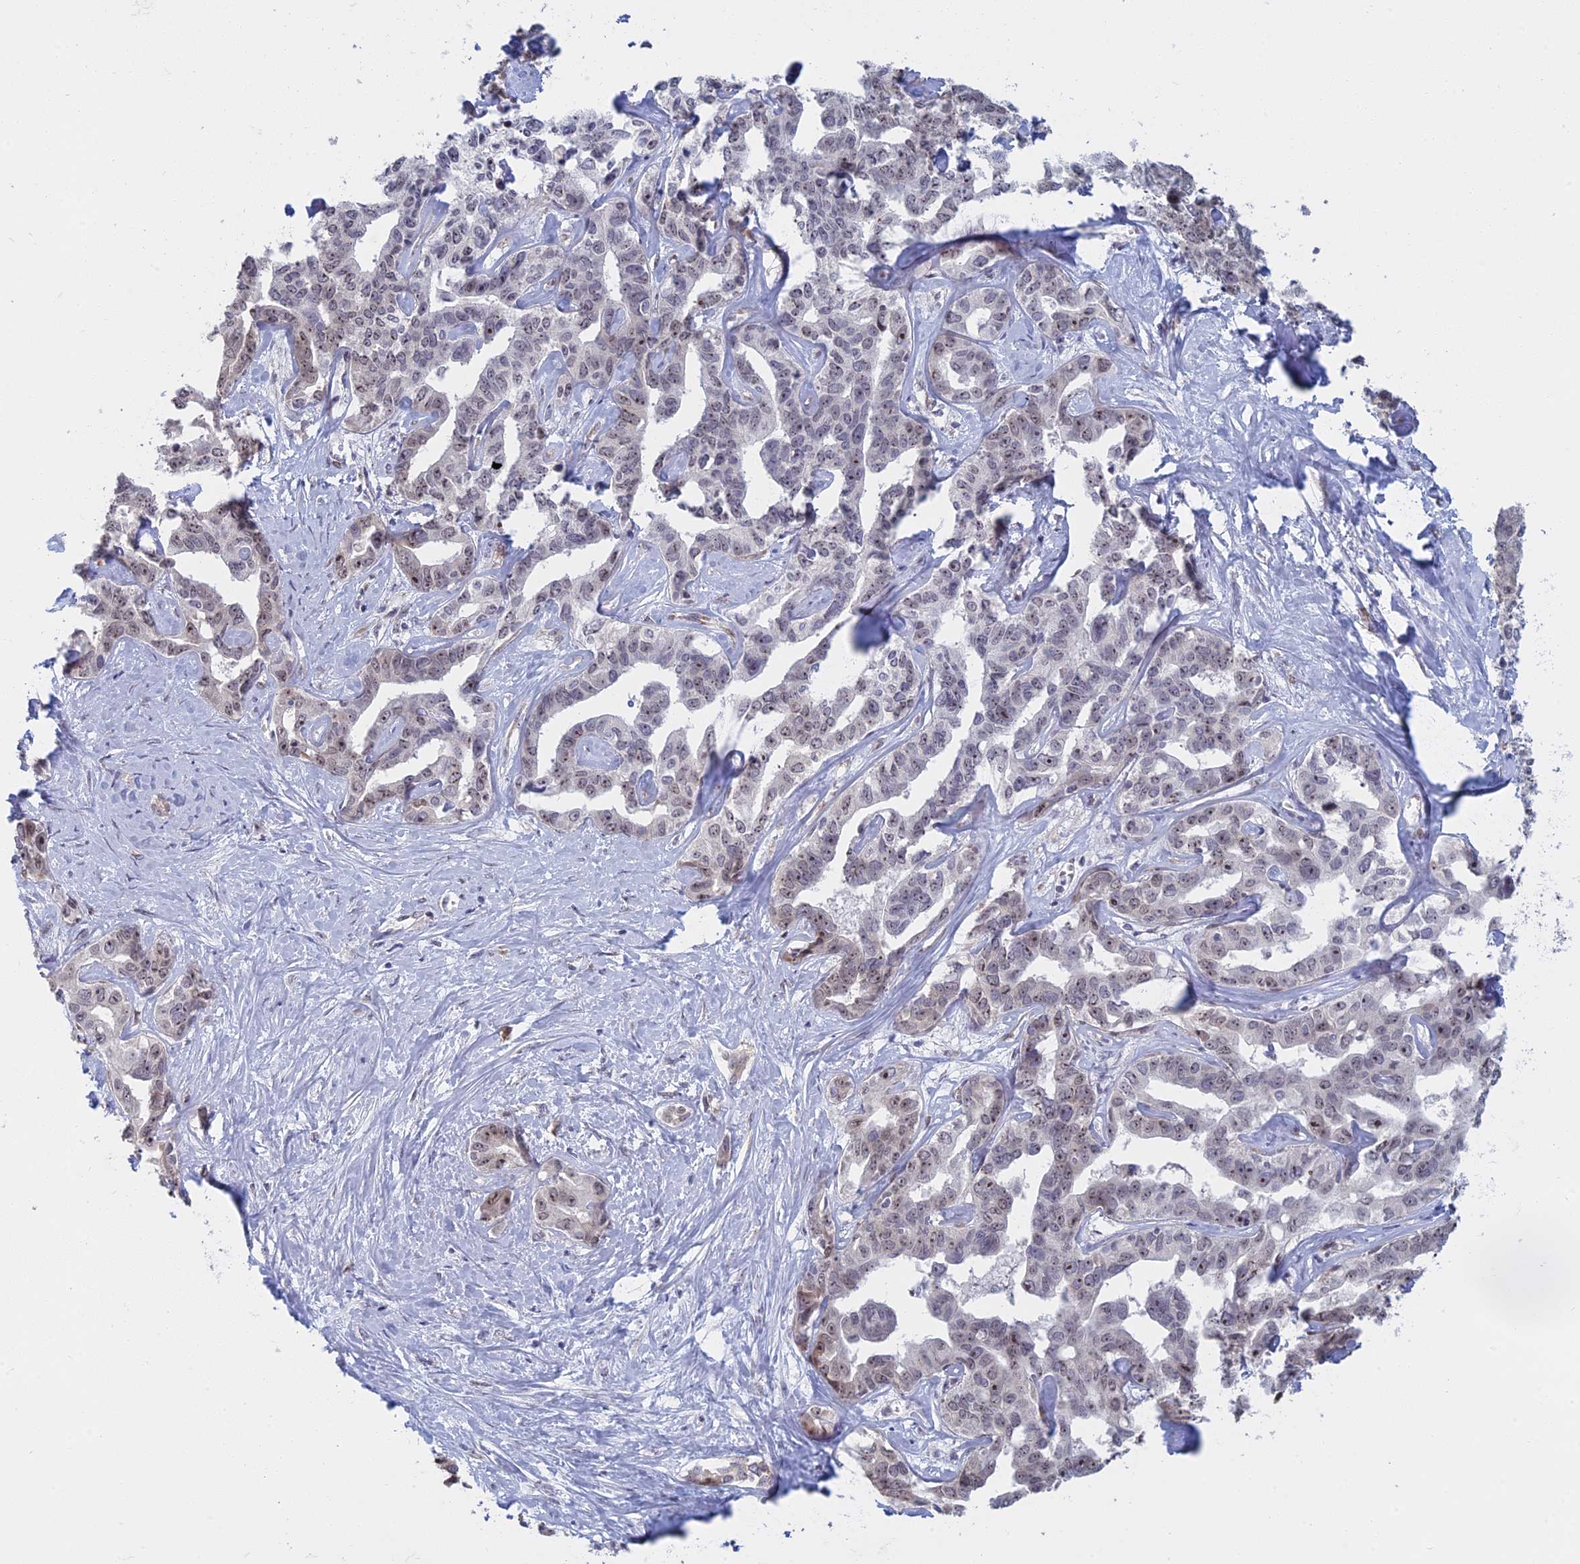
{"staining": {"intensity": "weak", "quantity": "<25%", "location": "nuclear"}, "tissue": "liver cancer", "cell_type": "Tumor cells", "image_type": "cancer", "snomed": [{"axis": "morphology", "description": "Cholangiocarcinoma"}, {"axis": "topography", "description": "Liver"}], "caption": "This image is of liver cancer (cholangiocarcinoma) stained with IHC to label a protein in brown with the nuclei are counter-stained blue. There is no positivity in tumor cells. (DAB (3,3'-diaminobenzidine) immunohistochemistry (IHC) with hematoxylin counter stain).", "gene": "RPS19BP1", "patient": {"sex": "male", "age": 59}}